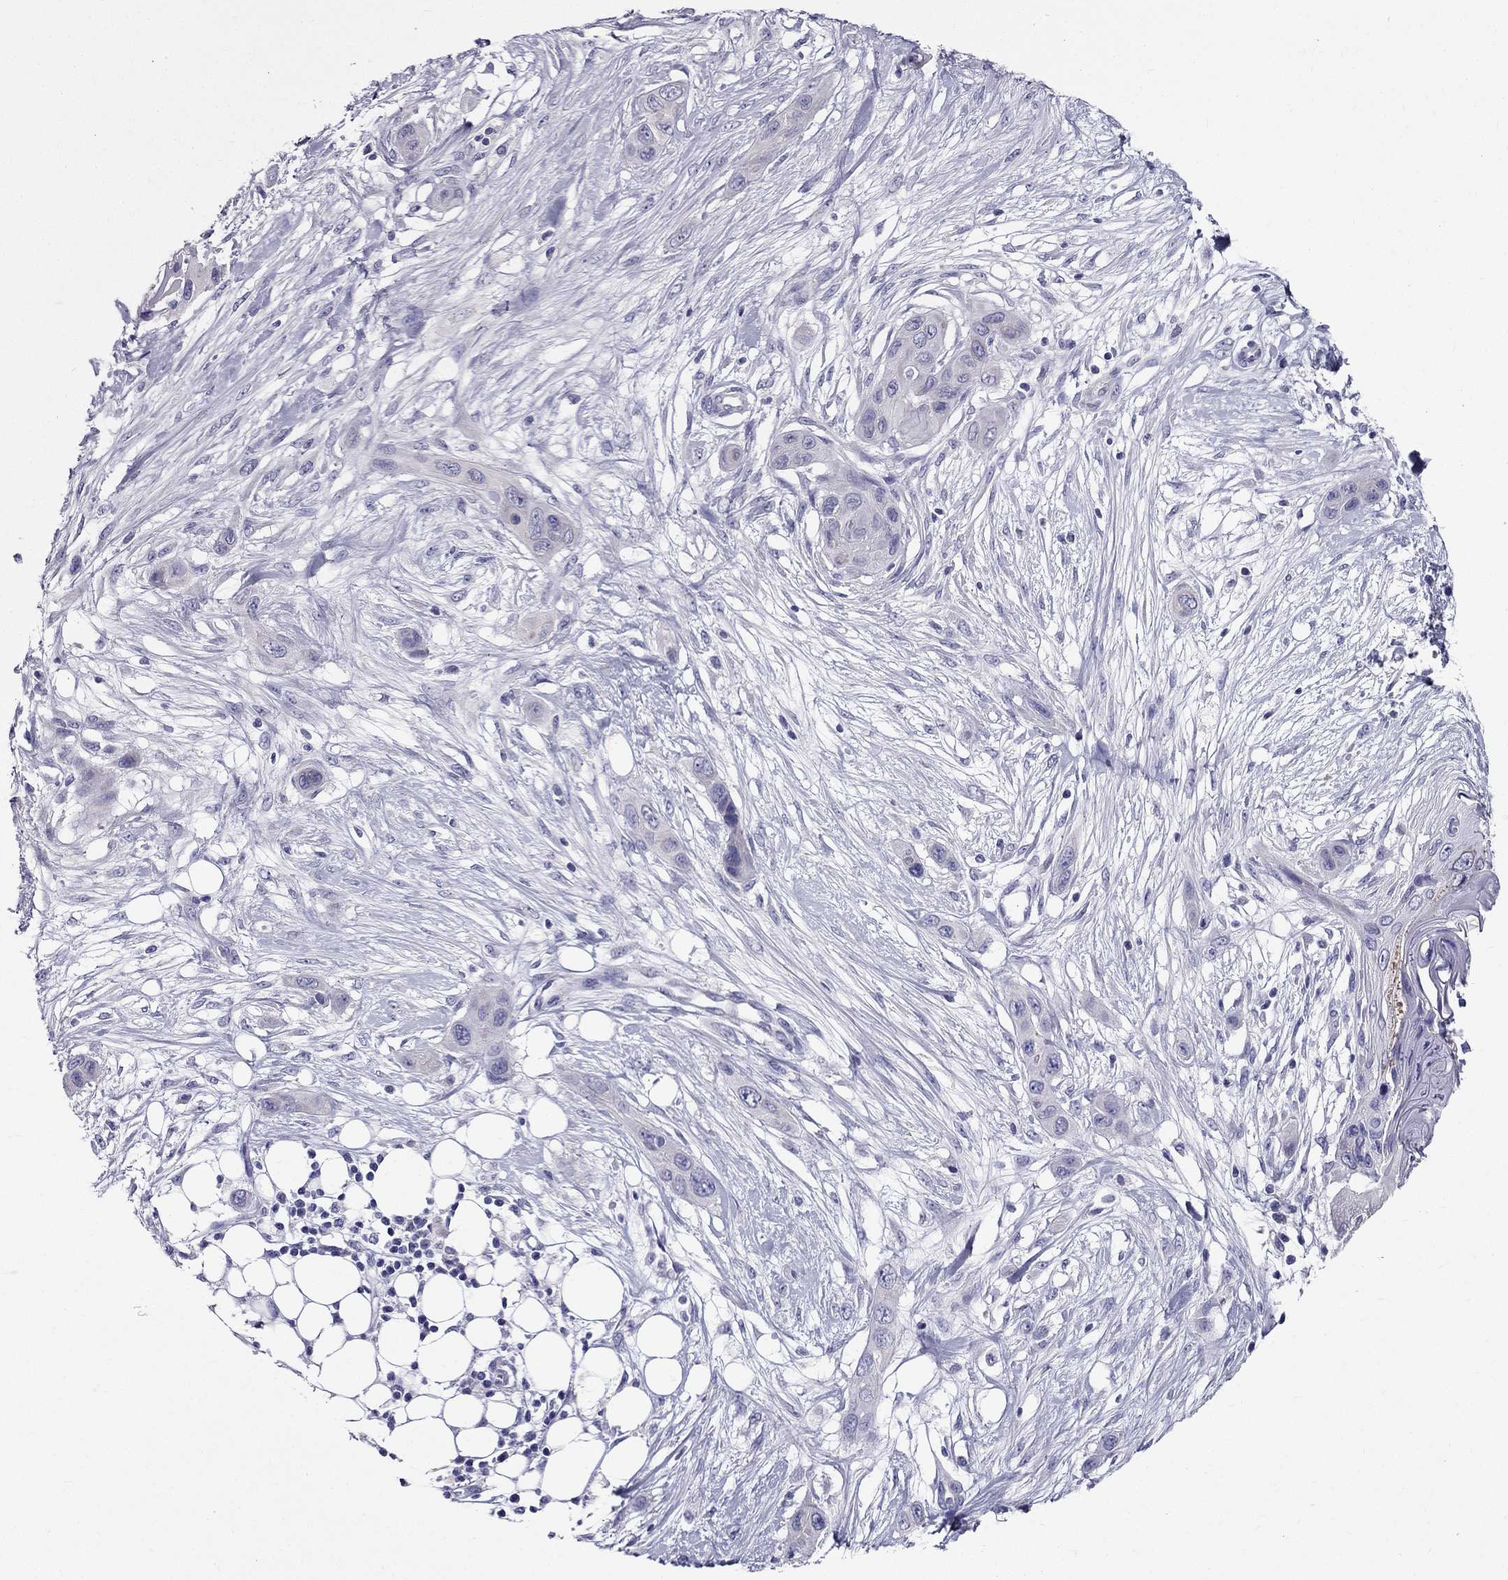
{"staining": {"intensity": "negative", "quantity": "none", "location": "none"}, "tissue": "skin cancer", "cell_type": "Tumor cells", "image_type": "cancer", "snomed": [{"axis": "morphology", "description": "Squamous cell carcinoma, NOS"}, {"axis": "topography", "description": "Skin"}], "caption": "There is no significant staining in tumor cells of squamous cell carcinoma (skin).", "gene": "ZNF541", "patient": {"sex": "male", "age": 79}}